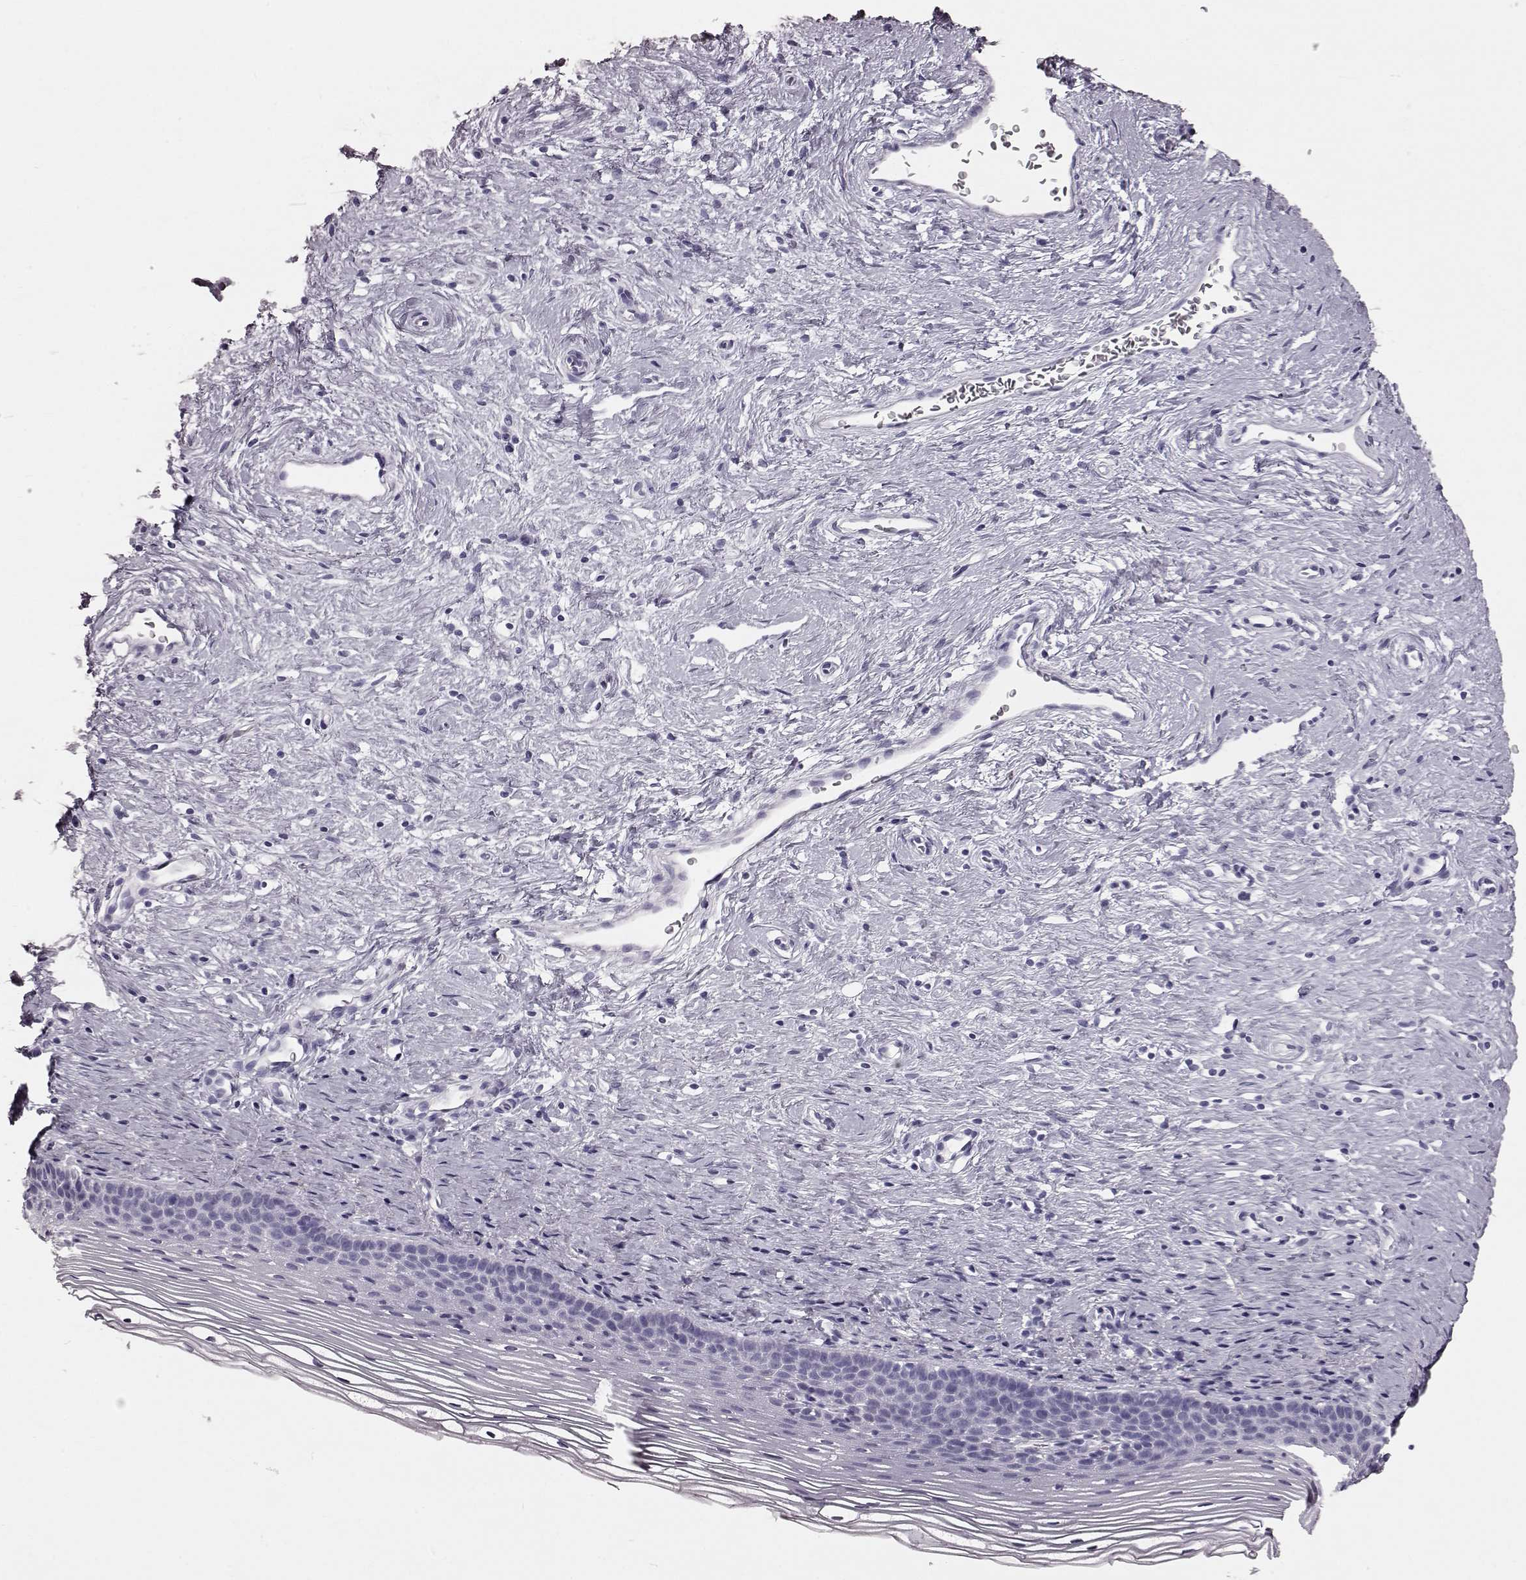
{"staining": {"intensity": "negative", "quantity": "none", "location": "none"}, "tissue": "cervix", "cell_type": "Glandular cells", "image_type": "normal", "snomed": [{"axis": "morphology", "description": "Normal tissue, NOS"}, {"axis": "topography", "description": "Cervix"}], "caption": "An immunohistochemistry histopathology image of normal cervix is shown. There is no staining in glandular cells of cervix.", "gene": "FUT4", "patient": {"sex": "female", "age": 39}}